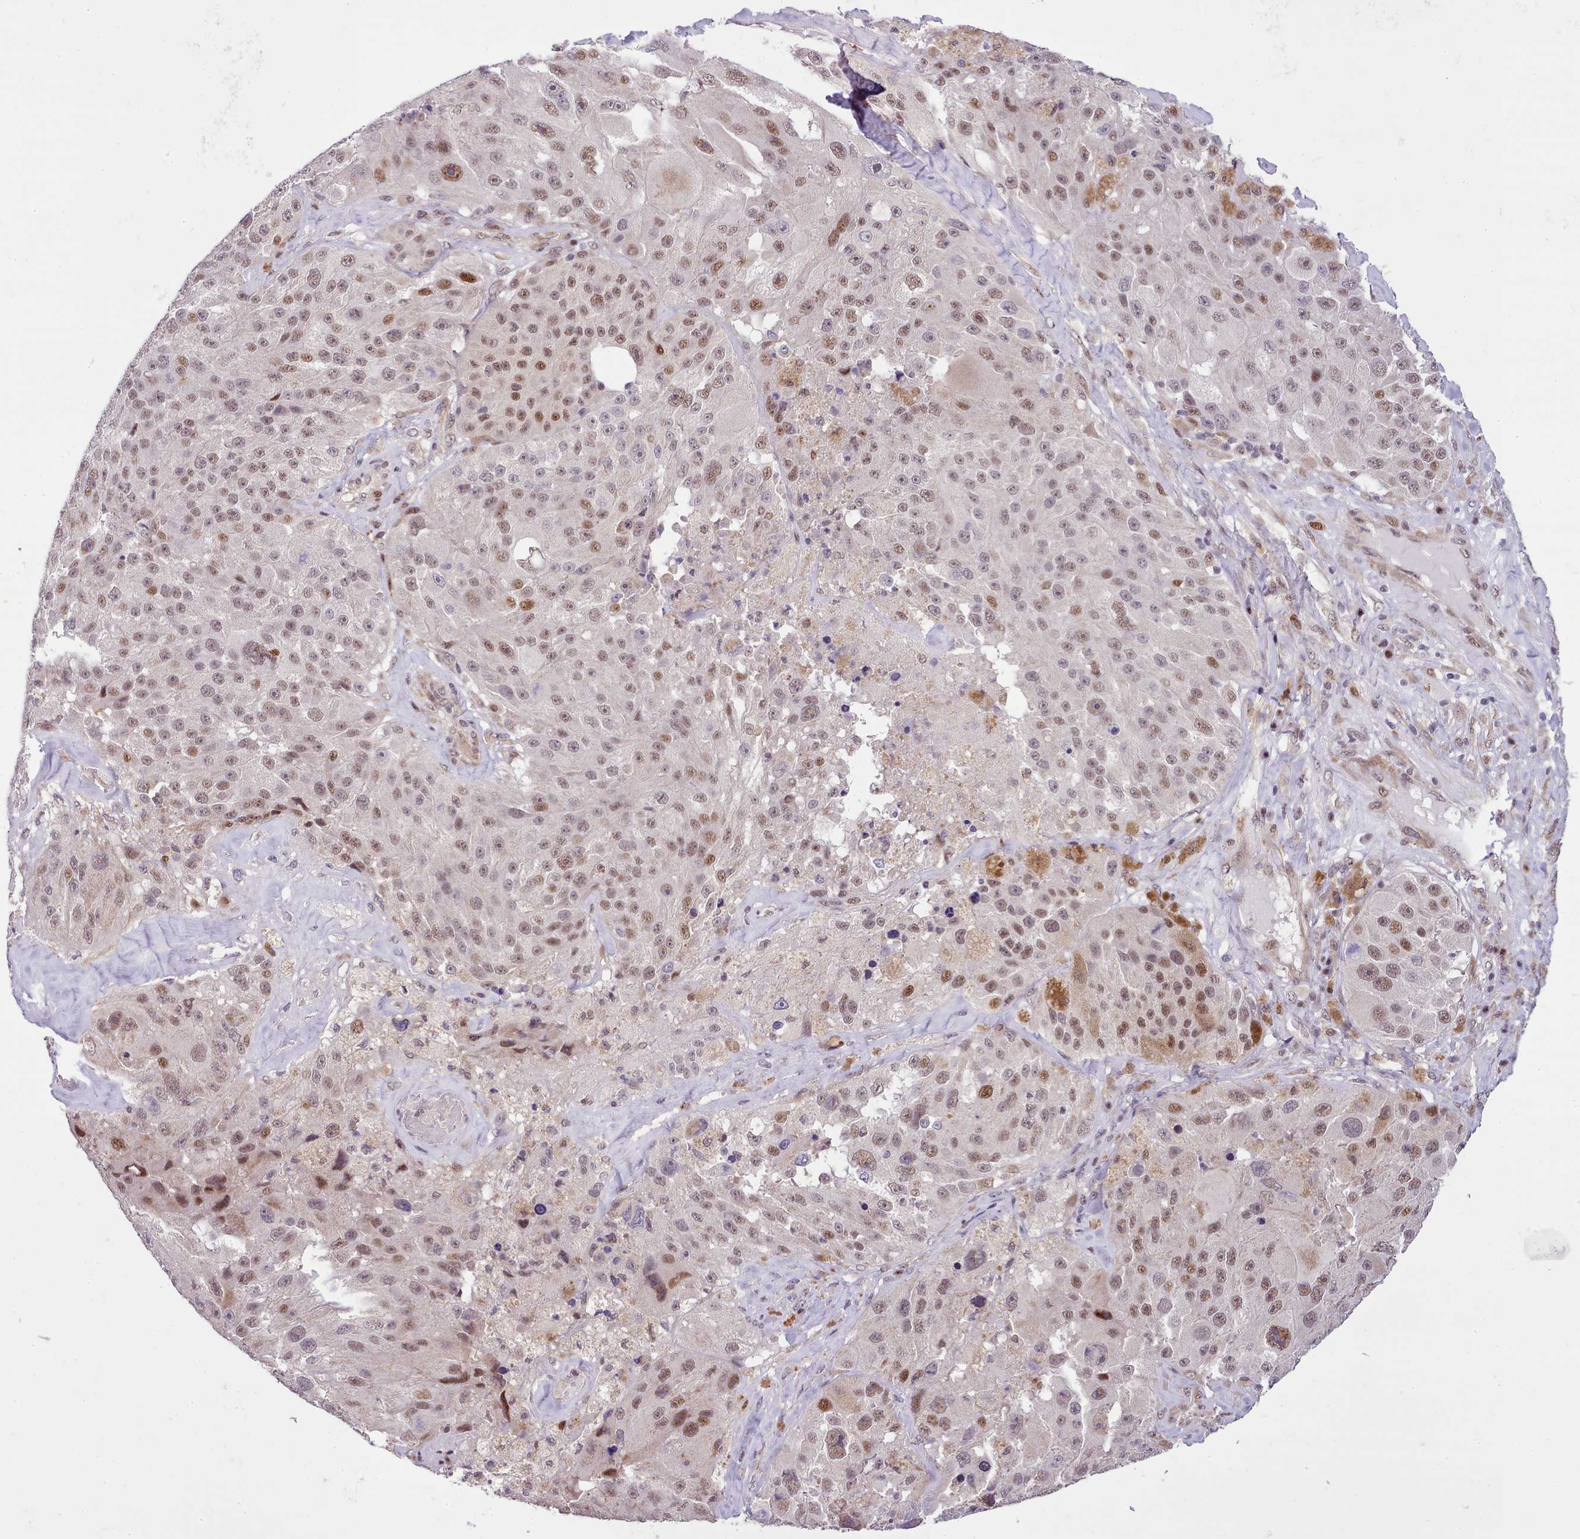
{"staining": {"intensity": "moderate", "quantity": ">75%", "location": "nuclear"}, "tissue": "melanoma", "cell_type": "Tumor cells", "image_type": "cancer", "snomed": [{"axis": "morphology", "description": "Malignant melanoma, Metastatic site"}, {"axis": "topography", "description": "Lymph node"}], "caption": "Malignant melanoma (metastatic site) stained with a brown dye demonstrates moderate nuclear positive staining in approximately >75% of tumor cells.", "gene": "HOXB7", "patient": {"sex": "male", "age": 62}}